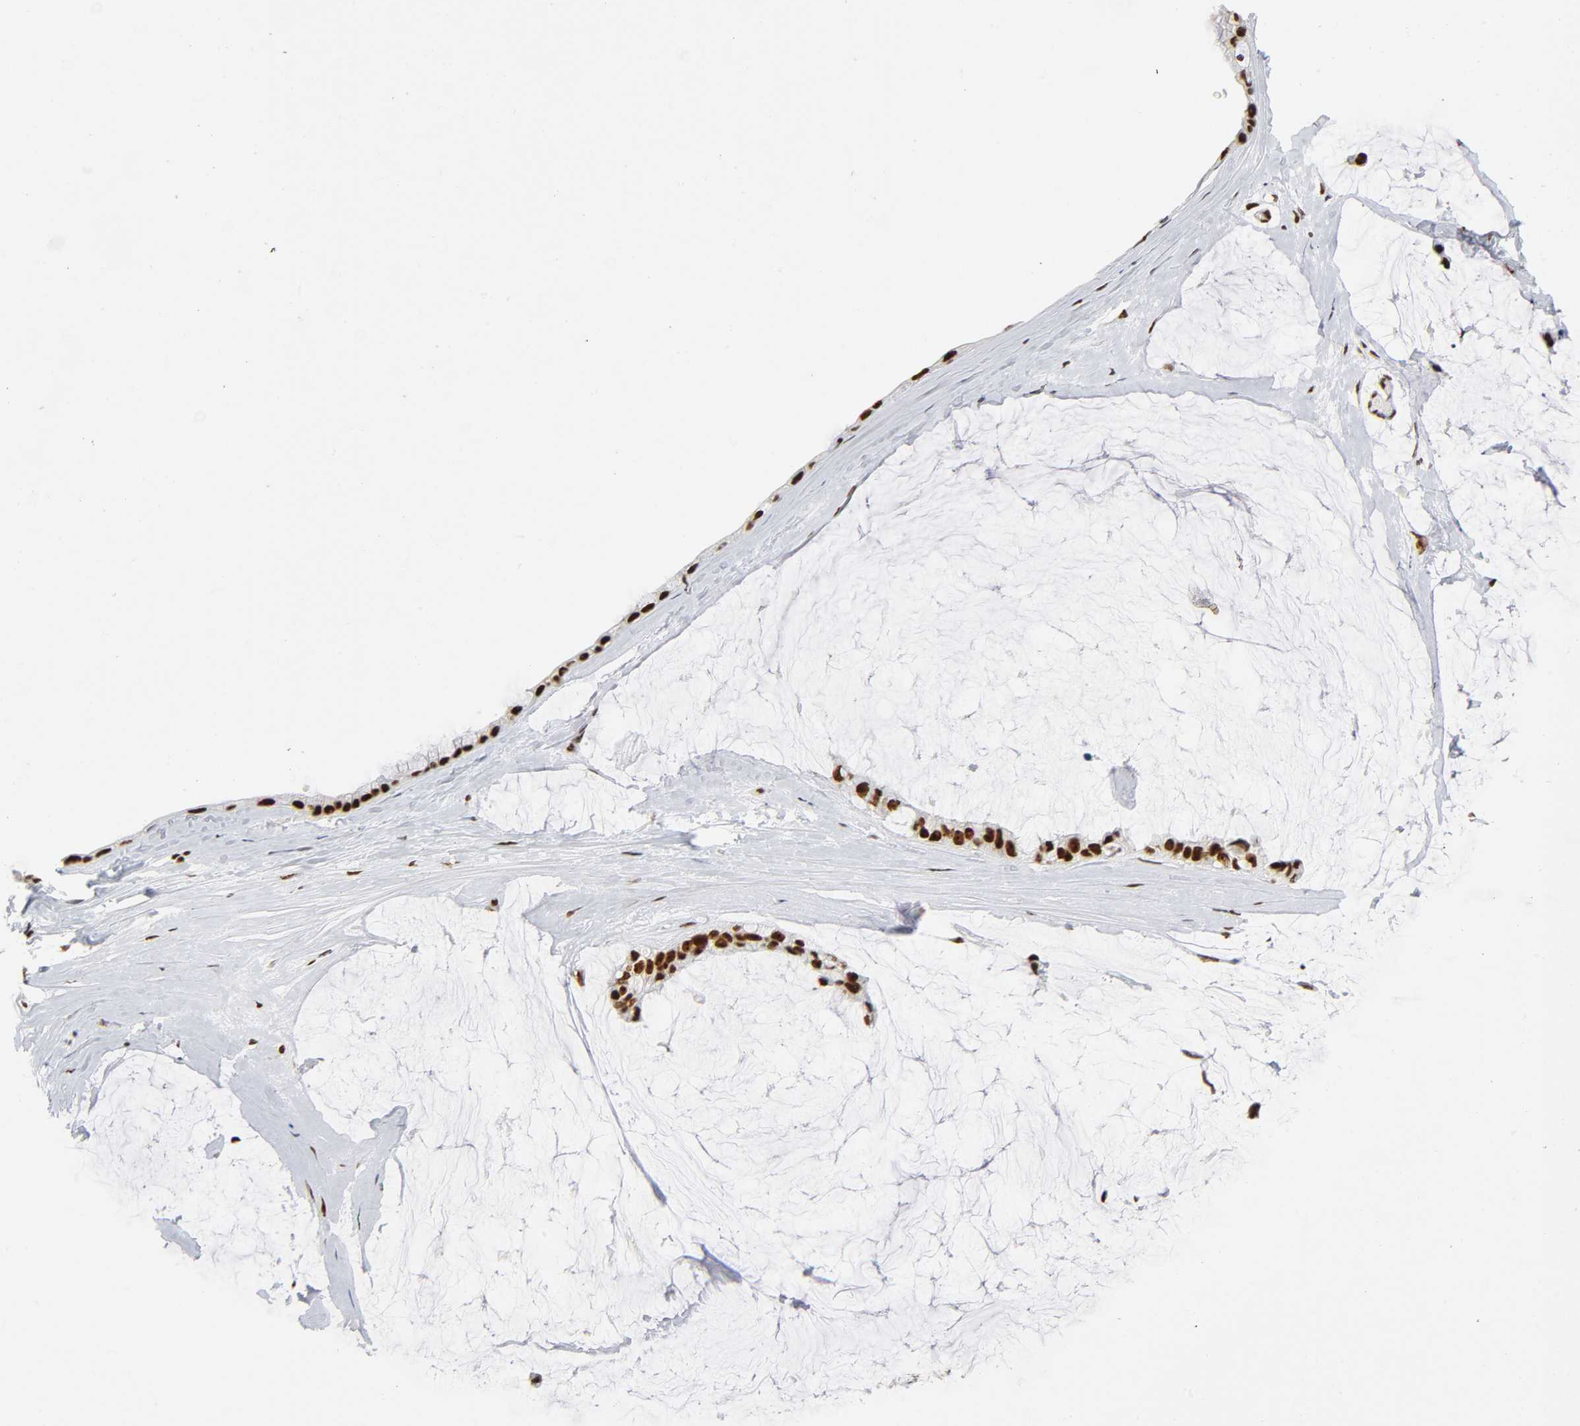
{"staining": {"intensity": "strong", "quantity": ">75%", "location": "nuclear"}, "tissue": "ovarian cancer", "cell_type": "Tumor cells", "image_type": "cancer", "snomed": [{"axis": "morphology", "description": "Cystadenocarcinoma, mucinous, NOS"}, {"axis": "topography", "description": "Ovary"}], "caption": "Strong nuclear expression for a protein is present in about >75% of tumor cells of ovarian mucinous cystadenocarcinoma using immunohistochemistry.", "gene": "UBTF", "patient": {"sex": "female", "age": 39}}